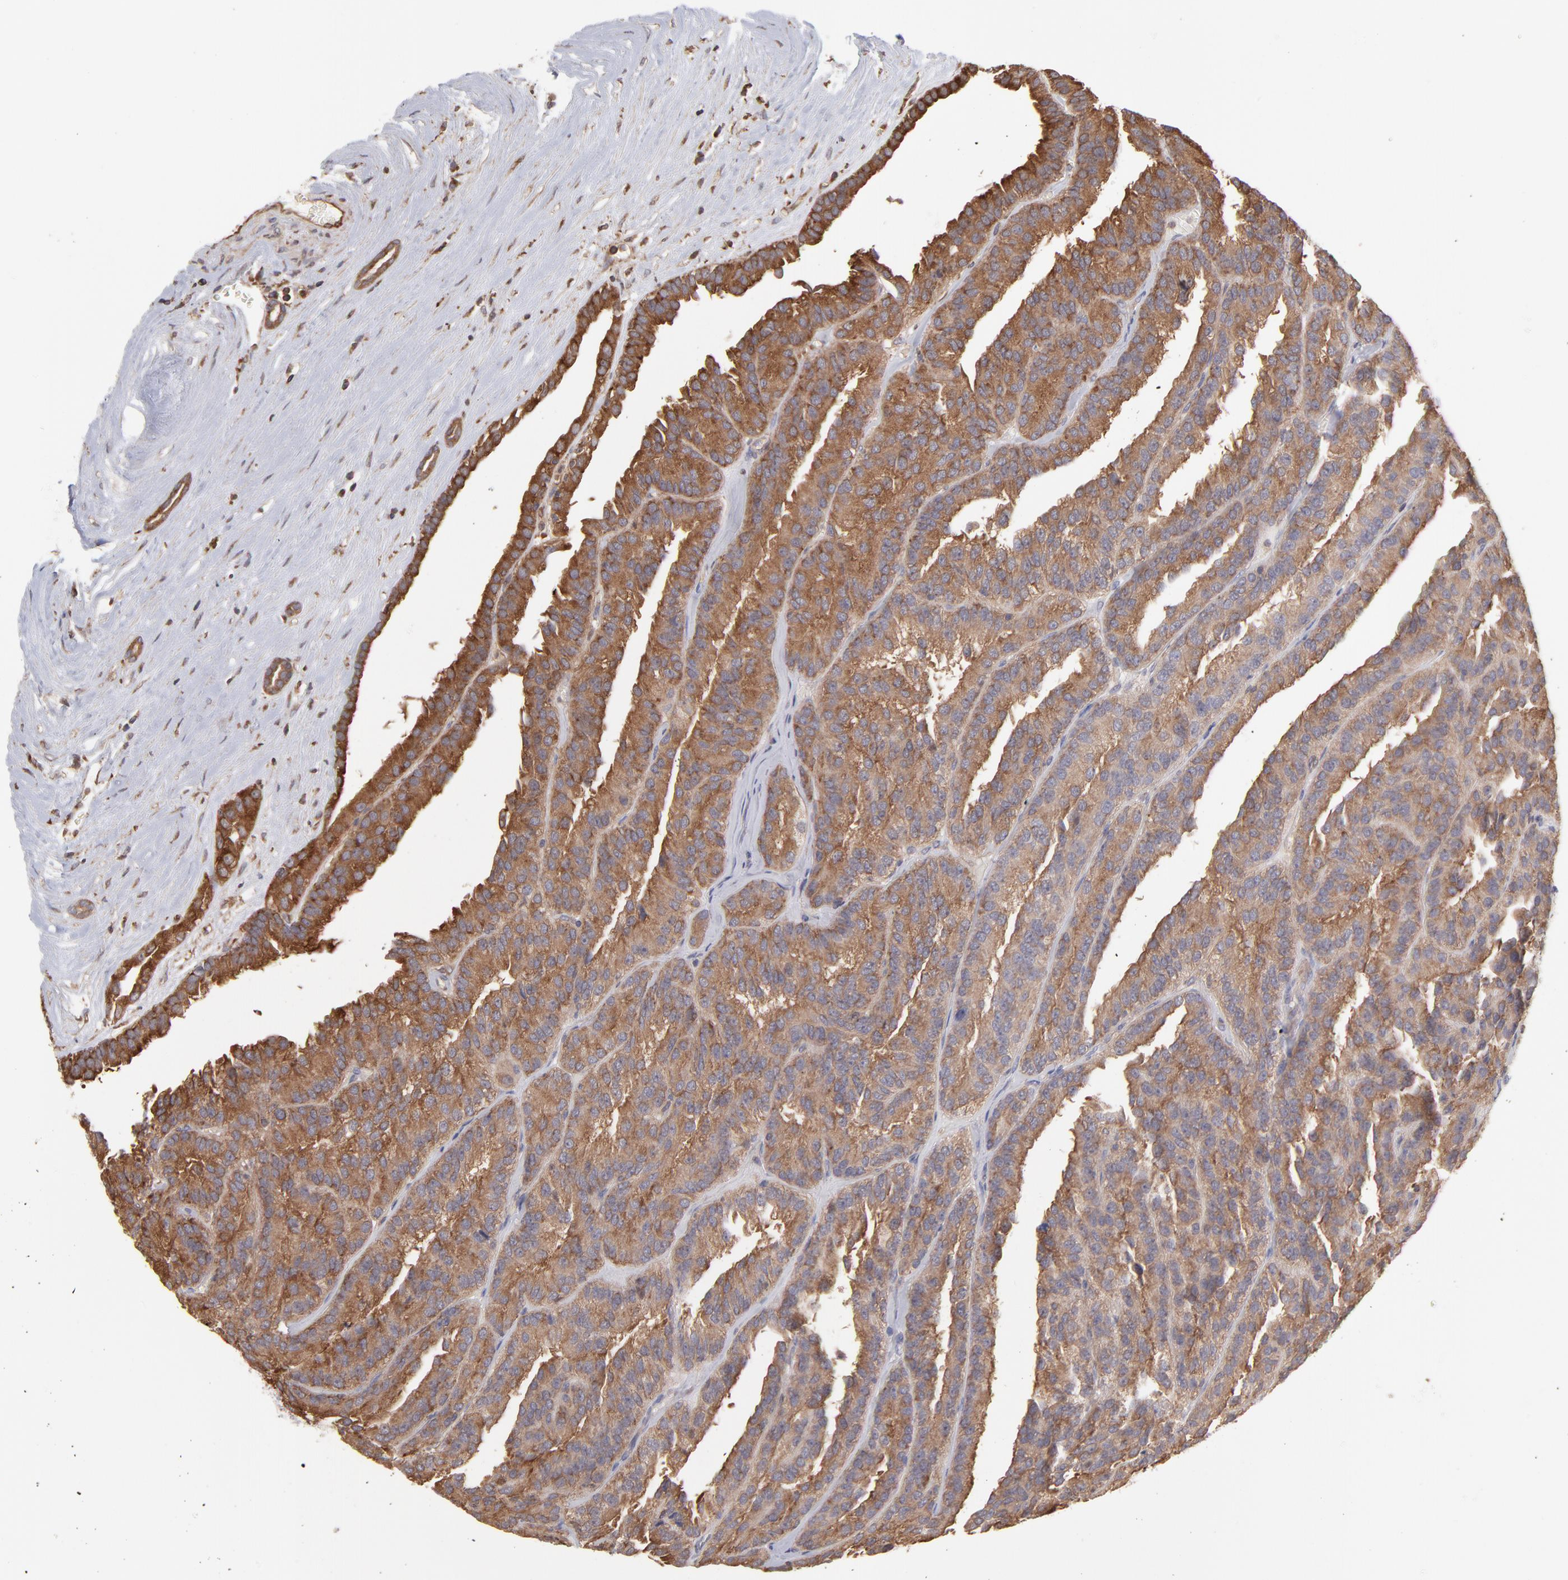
{"staining": {"intensity": "moderate", "quantity": ">75%", "location": "cytoplasmic/membranous"}, "tissue": "renal cancer", "cell_type": "Tumor cells", "image_type": "cancer", "snomed": [{"axis": "morphology", "description": "Adenocarcinoma, NOS"}, {"axis": "topography", "description": "Kidney"}], "caption": "Adenocarcinoma (renal) tissue exhibits moderate cytoplasmic/membranous positivity in approximately >75% of tumor cells", "gene": "MAPRE1", "patient": {"sex": "male", "age": 46}}